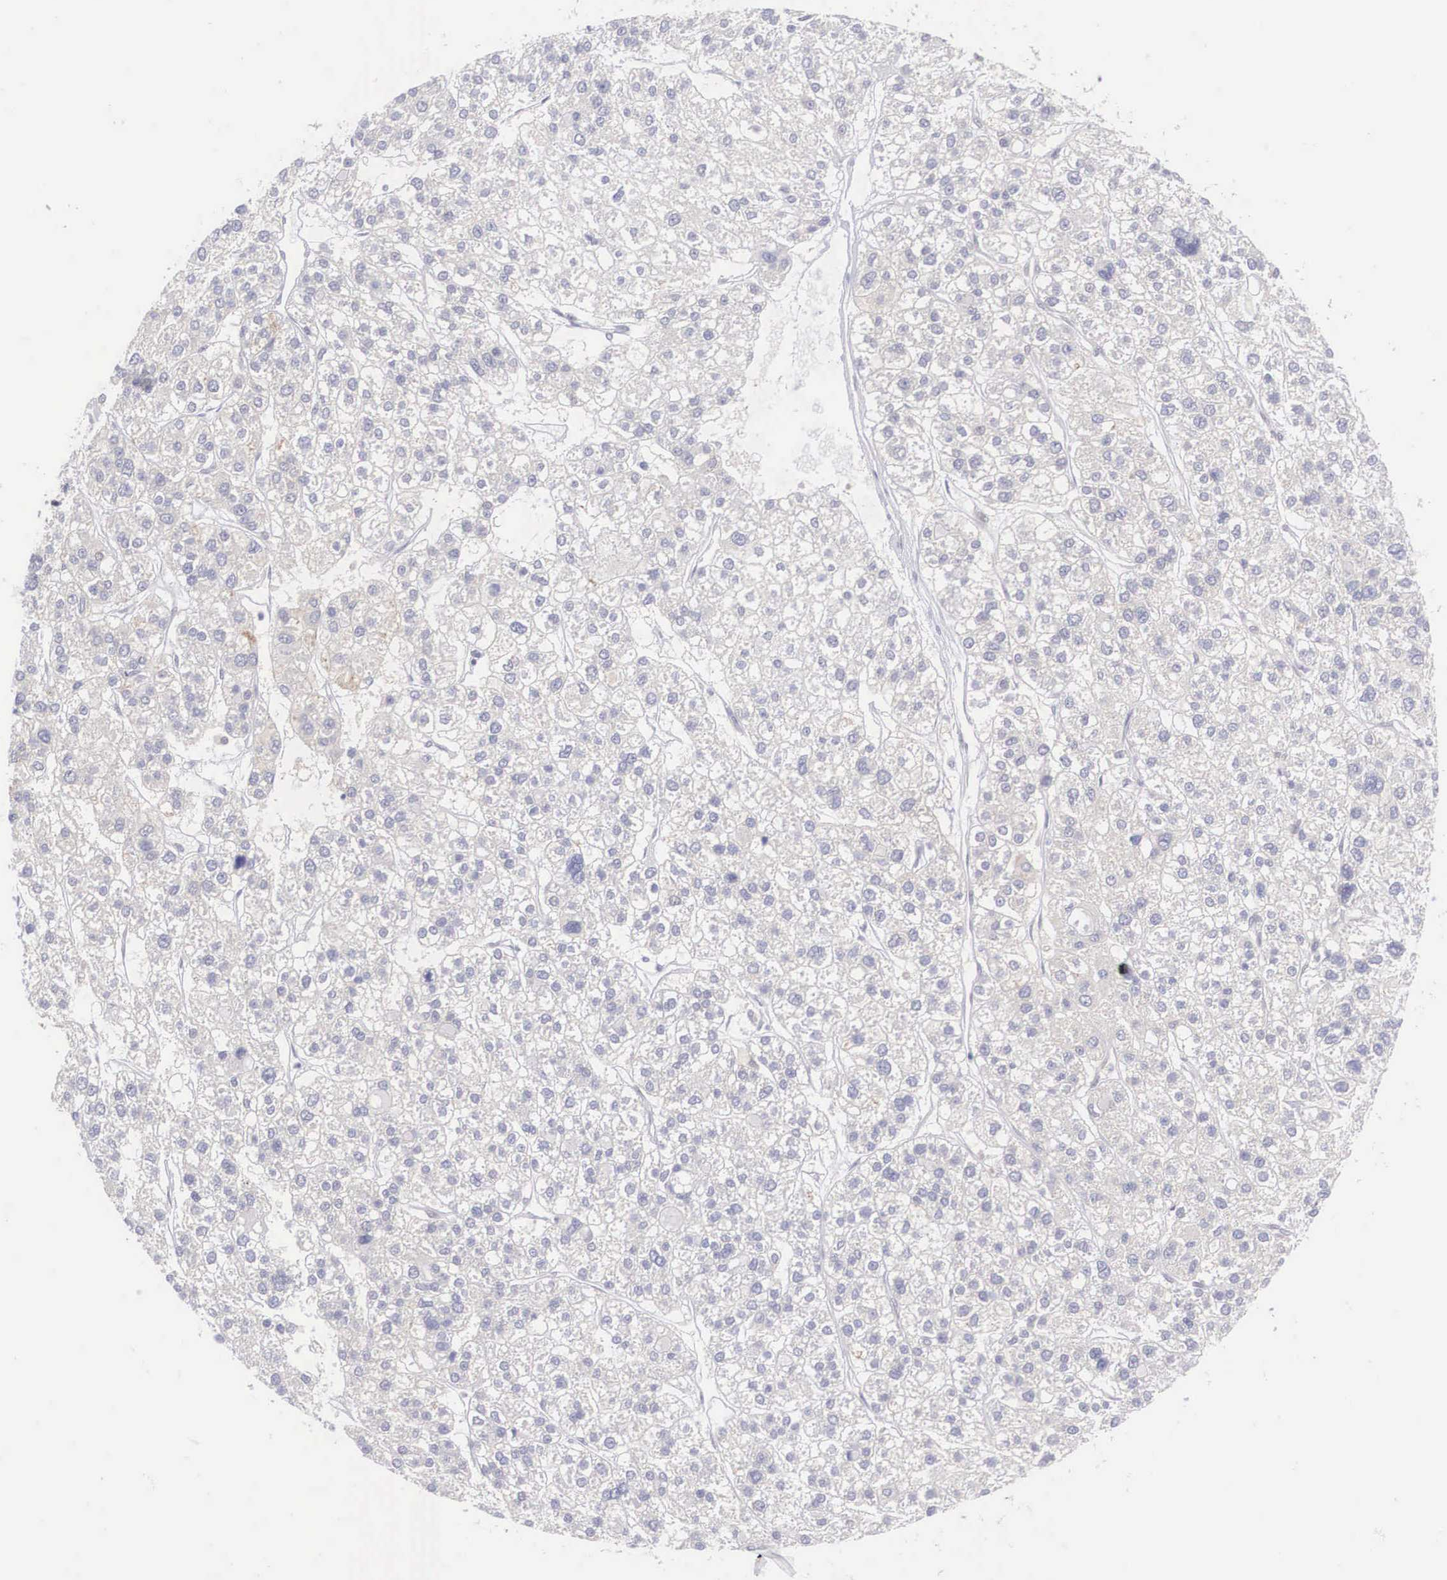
{"staining": {"intensity": "weak", "quantity": "25%-75%", "location": "cytoplasmic/membranous"}, "tissue": "liver cancer", "cell_type": "Tumor cells", "image_type": "cancer", "snomed": [{"axis": "morphology", "description": "Carcinoma, Hepatocellular, NOS"}, {"axis": "topography", "description": "Liver"}], "caption": "This image displays immunohistochemistry (IHC) staining of liver cancer (hepatocellular carcinoma), with low weak cytoplasmic/membranous staining in about 25%-75% of tumor cells.", "gene": "NINL", "patient": {"sex": "female", "age": 85}}